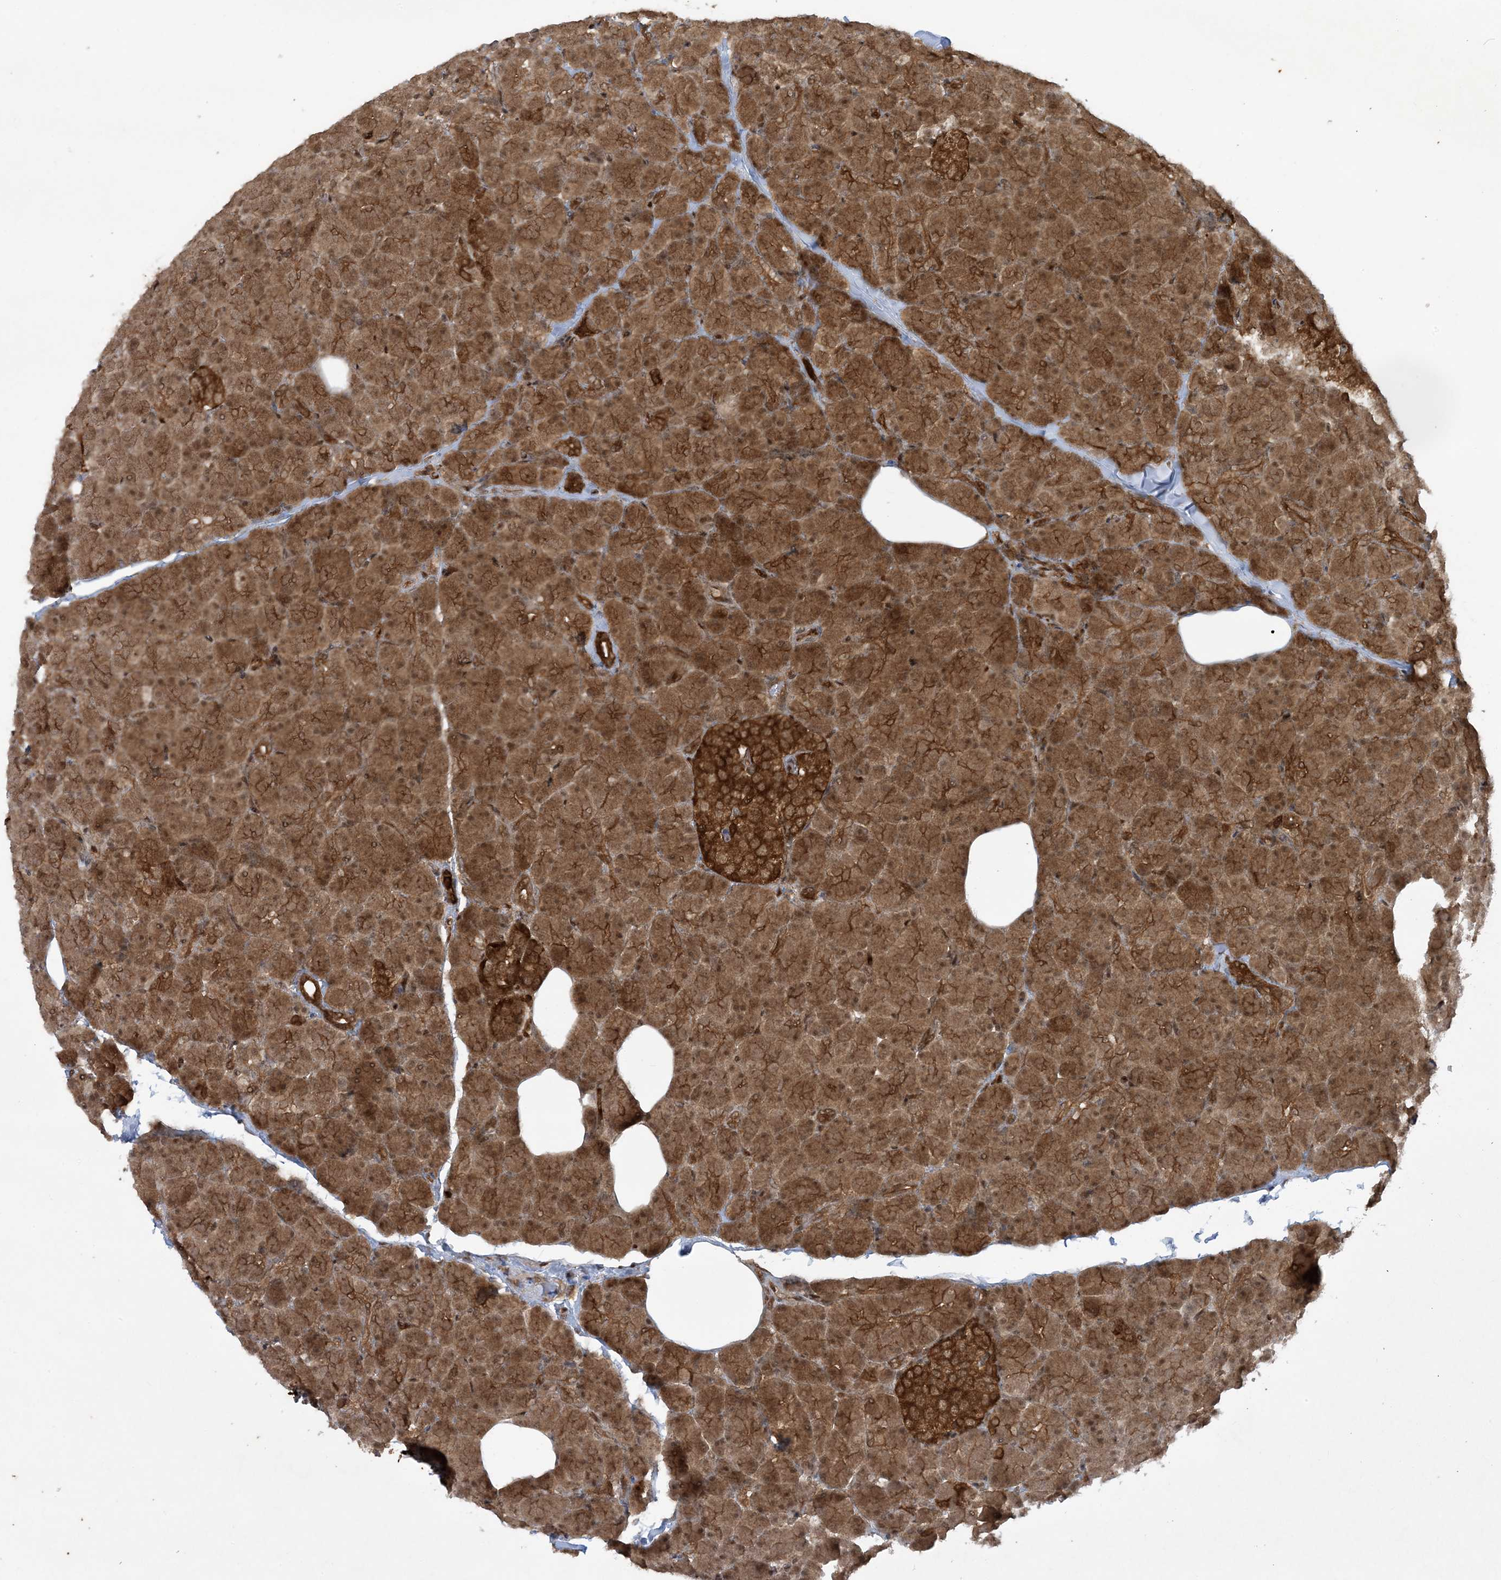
{"staining": {"intensity": "strong", "quantity": ">75%", "location": "cytoplasmic/membranous"}, "tissue": "pancreas", "cell_type": "Exocrine glandular cells", "image_type": "normal", "snomed": [{"axis": "morphology", "description": "Normal tissue, NOS"}, {"axis": "topography", "description": "Pancreas"}], "caption": "Immunohistochemical staining of unremarkable pancreas reveals >75% levels of strong cytoplasmic/membranous protein expression in about >75% of exocrine glandular cells.", "gene": "CERT1", "patient": {"sex": "female", "age": 43}}